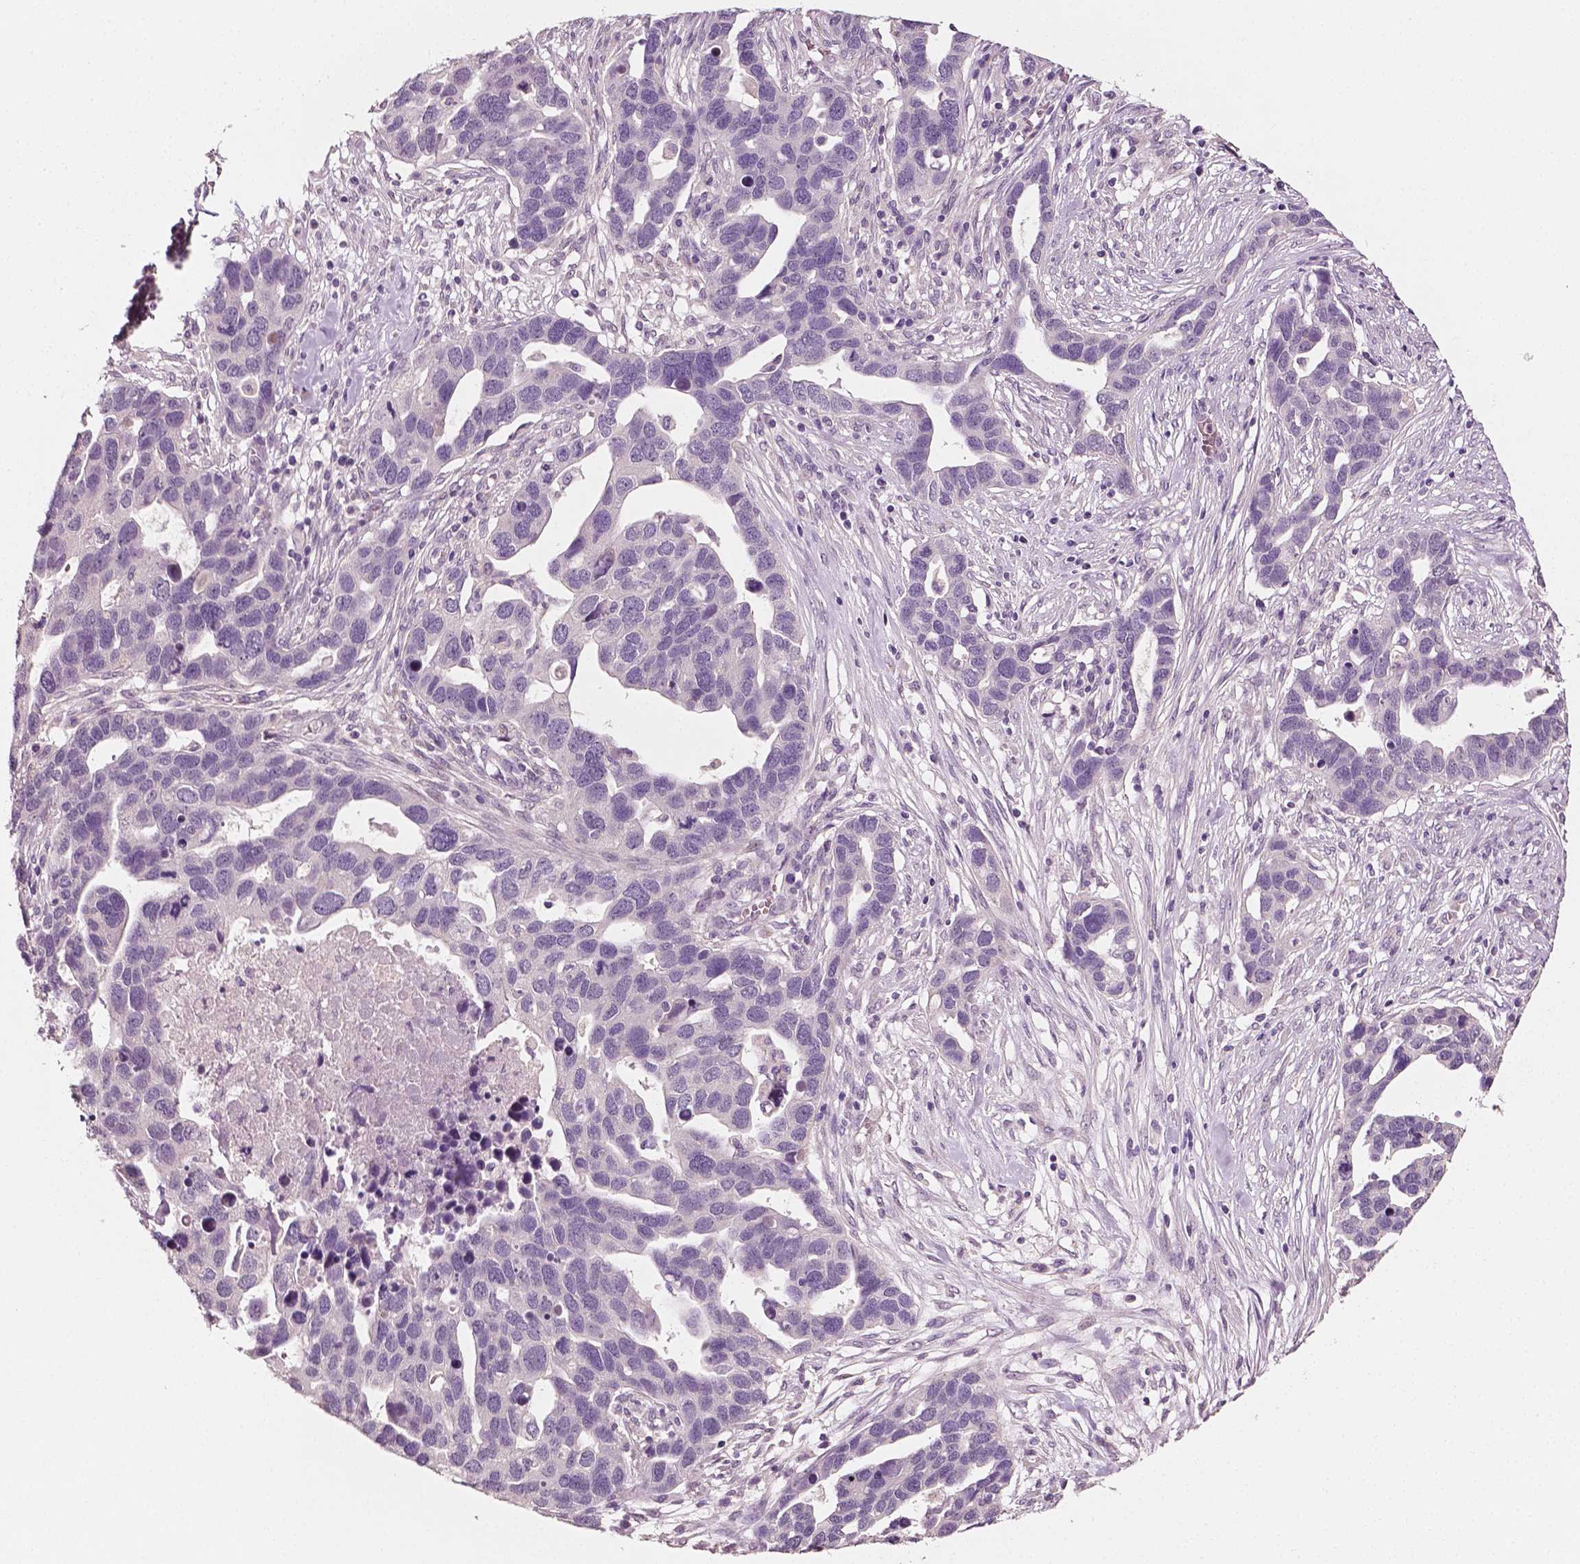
{"staining": {"intensity": "negative", "quantity": "none", "location": "none"}, "tissue": "ovarian cancer", "cell_type": "Tumor cells", "image_type": "cancer", "snomed": [{"axis": "morphology", "description": "Cystadenocarcinoma, serous, NOS"}, {"axis": "topography", "description": "Ovary"}], "caption": "DAB immunohistochemical staining of ovarian serous cystadenocarcinoma displays no significant expression in tumor cells.", "gene": "PLA2R1", "patient": {"sex": "female", "age": 54}}